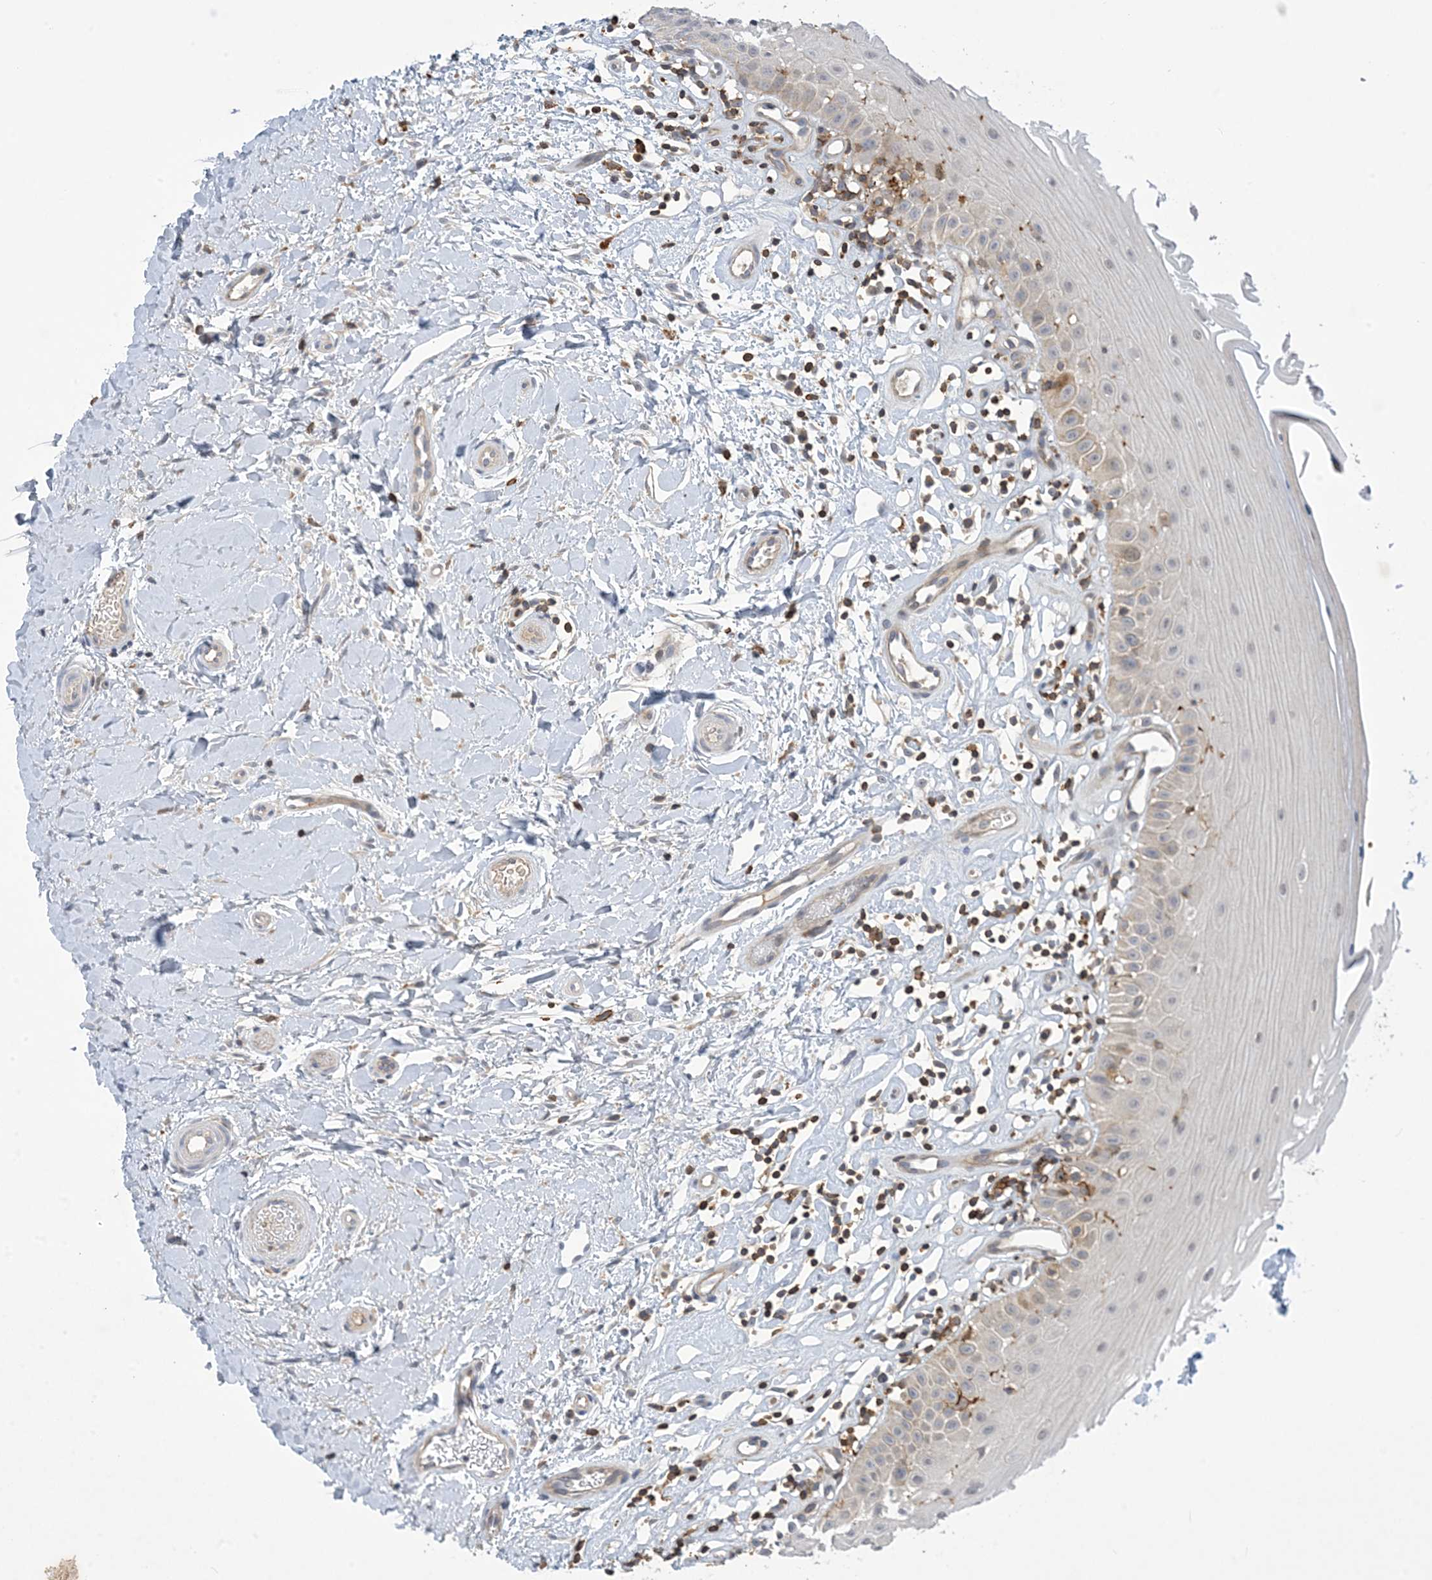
{"staining": {"intensity": "weak", "quantity": "<25%", "location": "cytoplasmic/membranous"}, "tissue": "oral mucosa", "cell_type": "Squamous epithelial cells", "image_type": "normal", "snomed": [{"axis": "morphology", "description": "Normal tissue, NOS"}, {"axis": "topography", "description": "Oral tissue"}], "caption": "This is an IHC photomicrograph of unremarkable human oral mucosa. There is no positivity in squamous epithelial cells.", "gene": "AK9", "patient": {"sex": "female", "age": 56}}